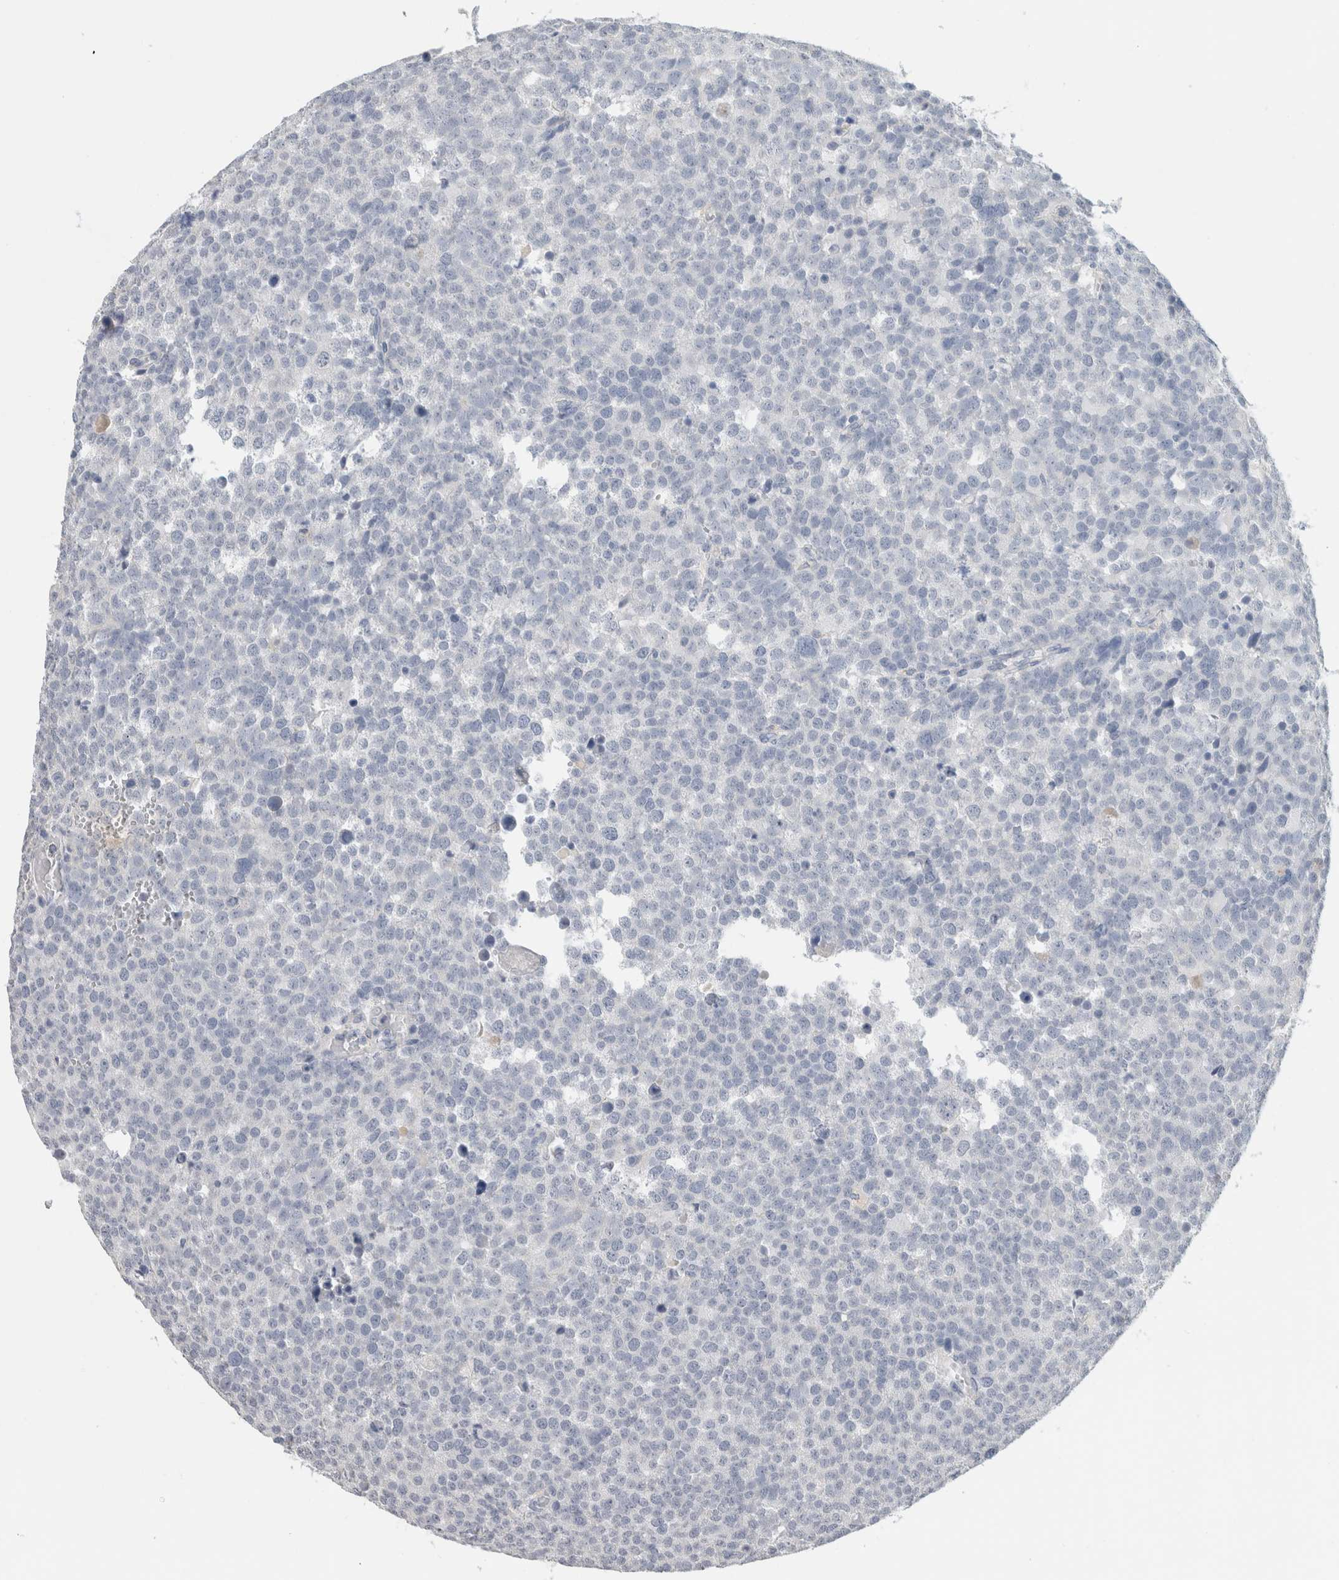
{"staining": {"intensity": "negative", "quantity": "none", "location": "none"}, "tissue": "testis cancer", "cell_type": "Tumor cells", "image_type": "cancer", "snomed": [{"axis": "morphology", "description": "Seminoma, NOS"}, {"axis": "topography", "description": "Testis"}], "caption": "Micrograph shows no significant protein expression in tumor cells of testis seminoma.", "gene": "BCAN", "patient": {"sex": "male", "age": 71}}